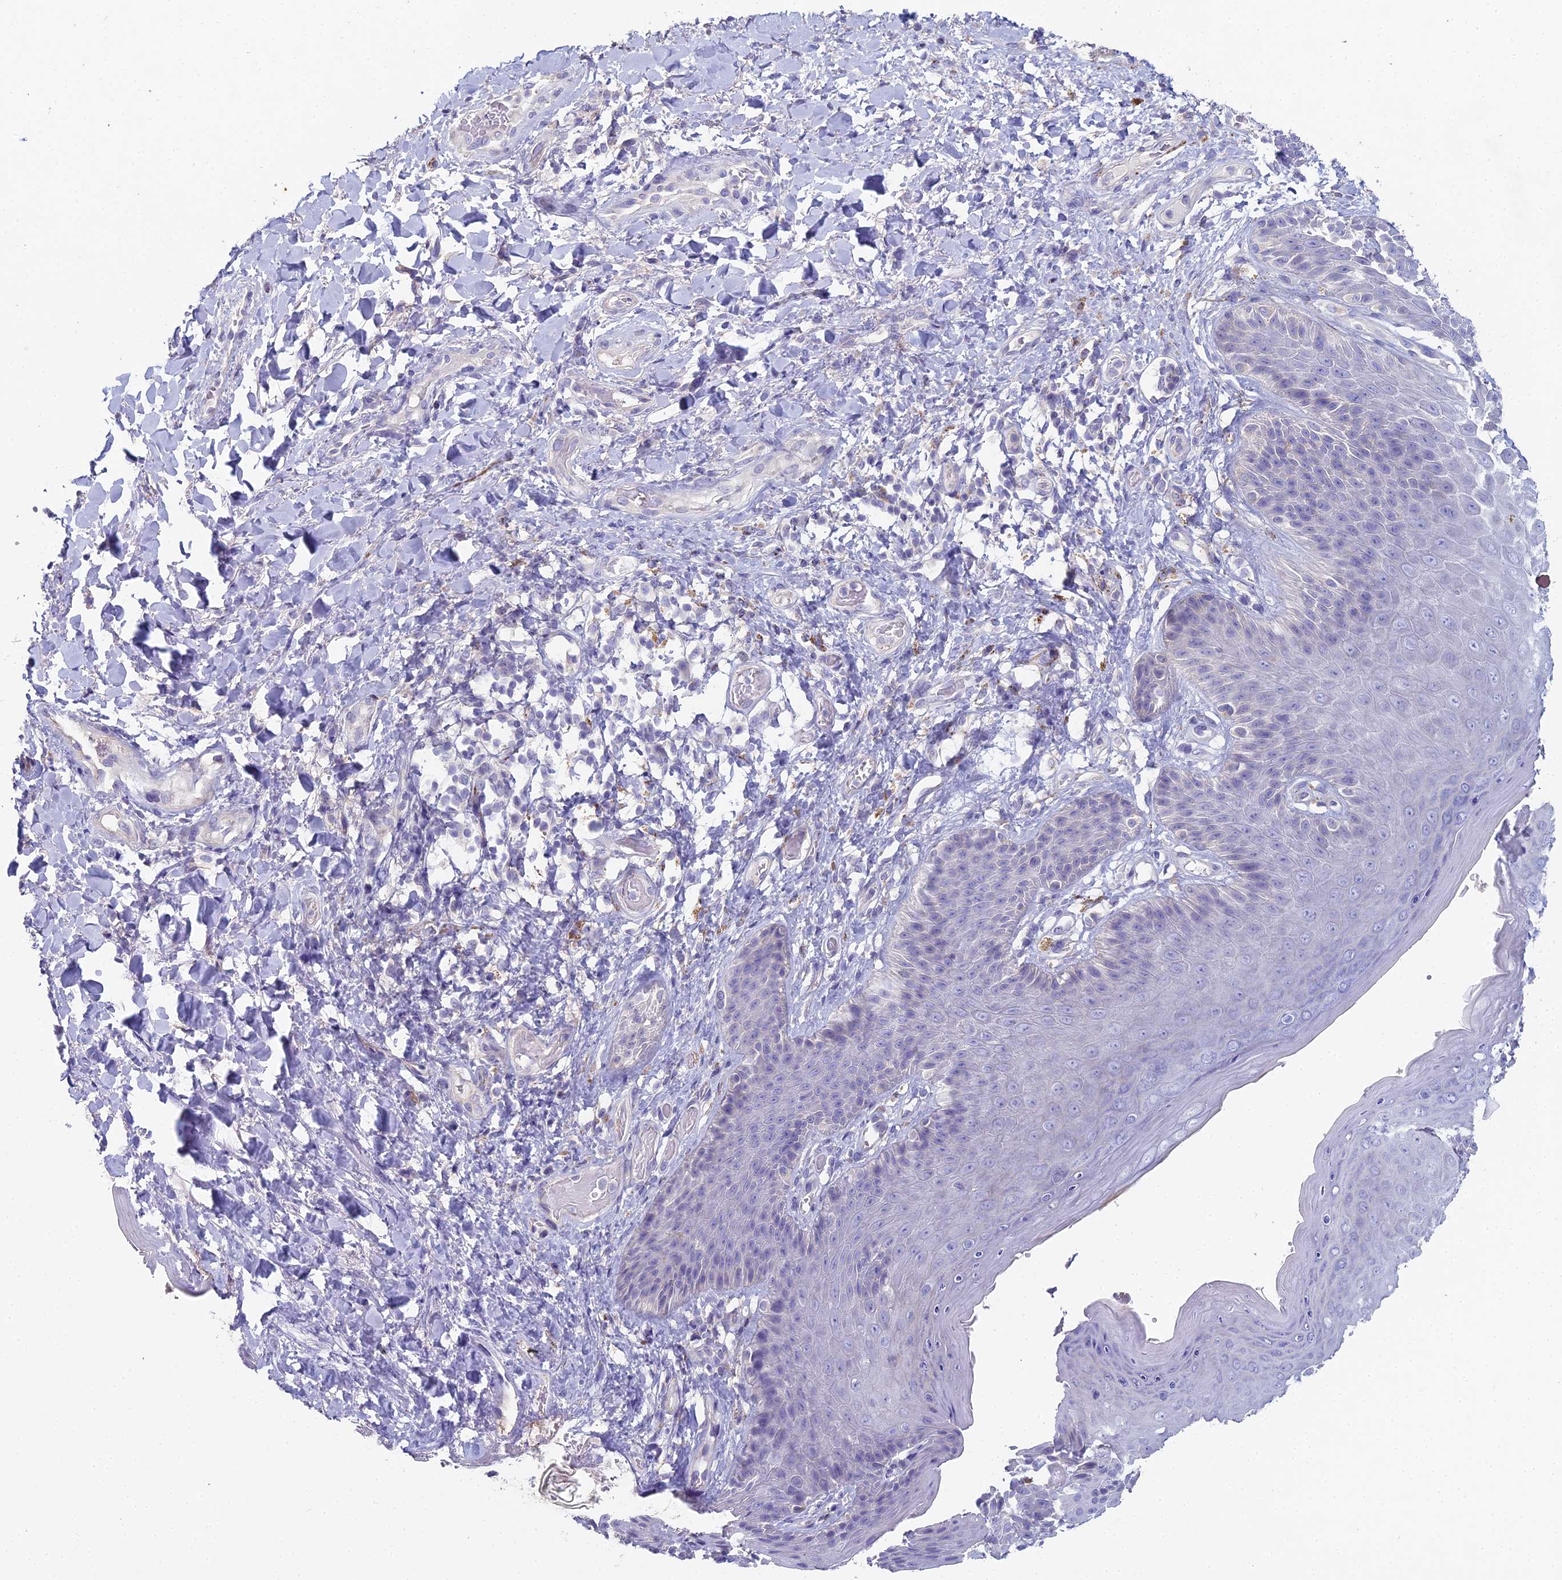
{"staining": {"intensity": "negative", "quantity": "none", "location": "none"}, "tissue": "skin", "cell_type": "Epidermal cells", "image_type": "normal", "snomed": [{"axis": "morphology", "description": "Normal tissue, NOS"}, {"axis": "topography", "description": "Anal"}], "caption": "Human skin stained for a protein using IHC displays no positivity in epidermal cells.", "gene": "NCAM1", "patient": {"sex": "female", "age": 89}}